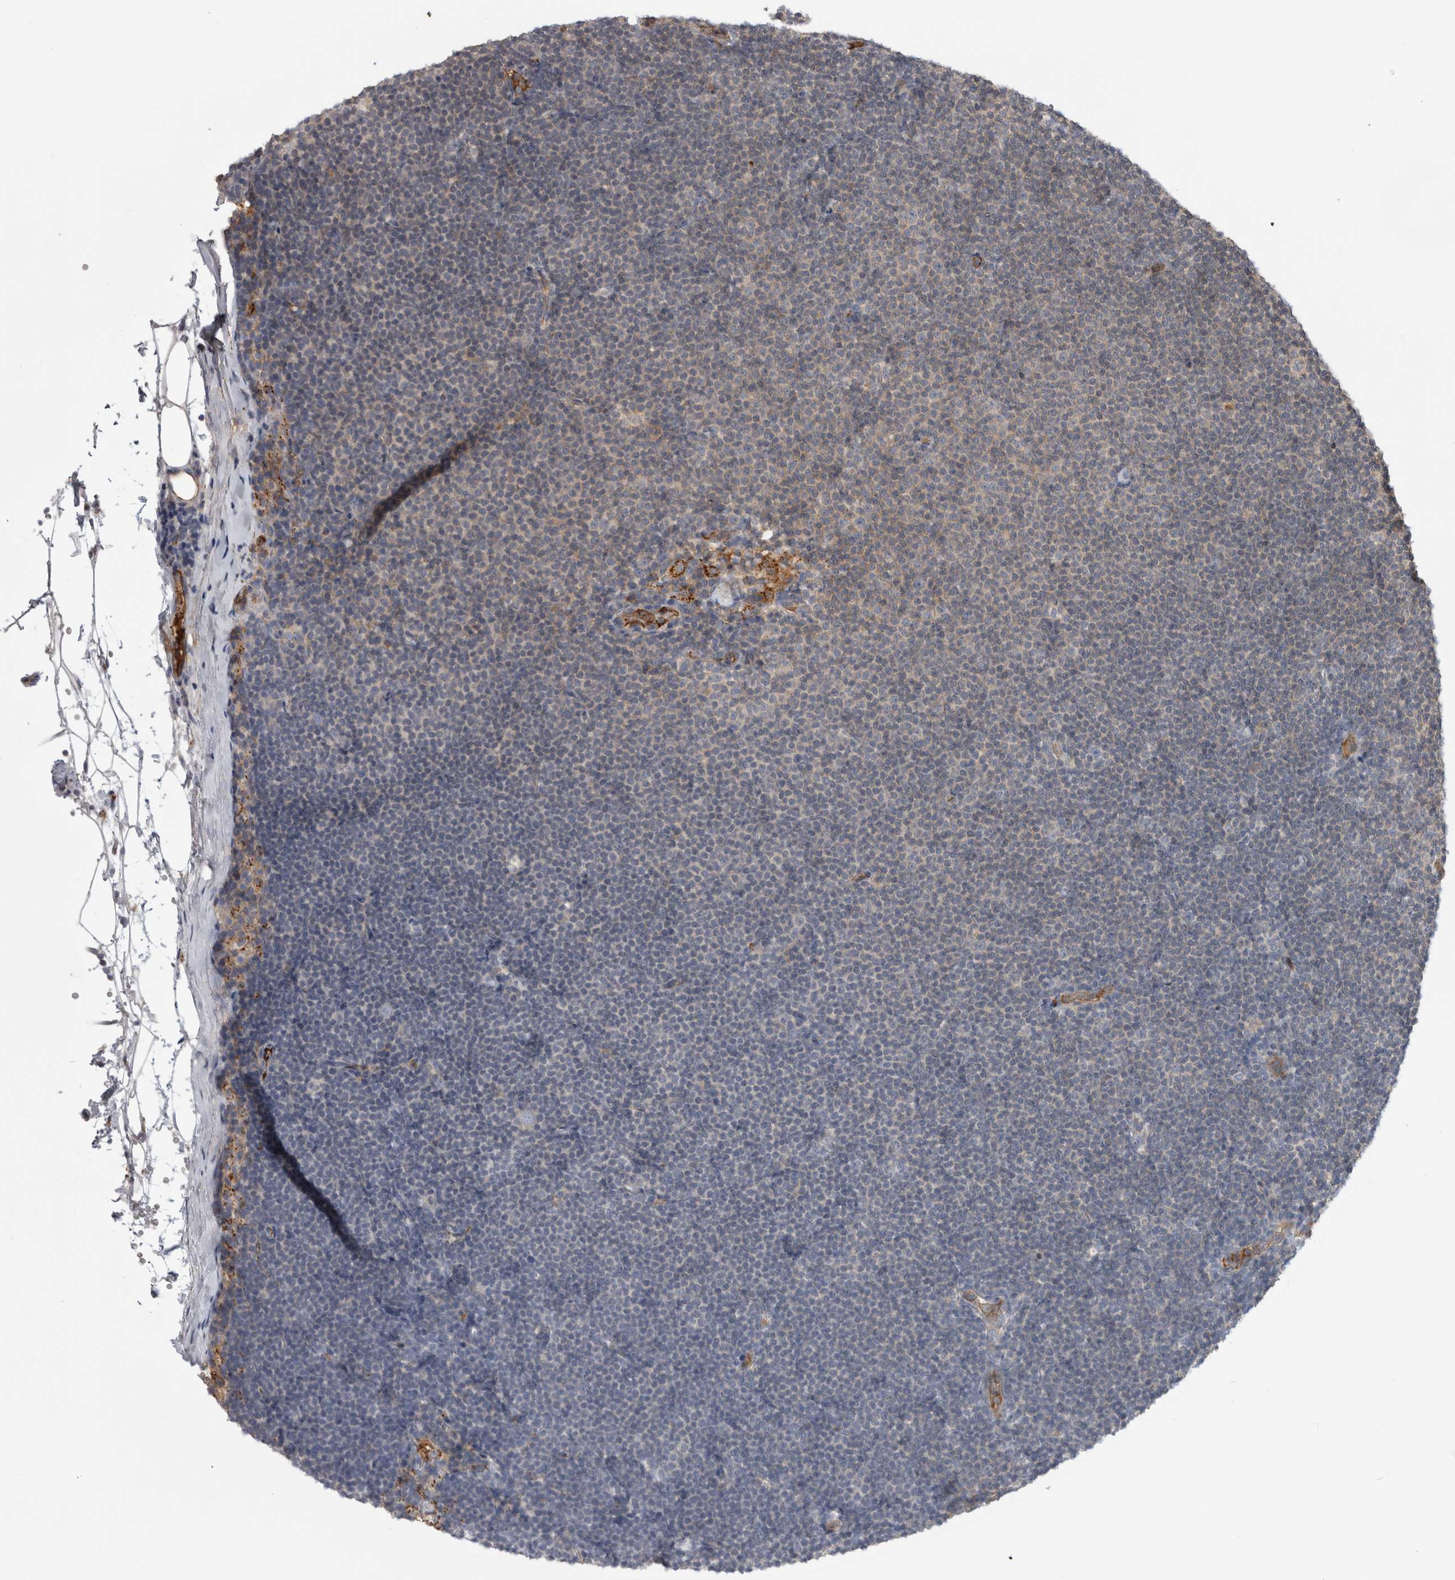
{"staining": {"intensity": "negative", "quantity": "none", "location": "none"}, "tissue": "lymphoma", "cell_type": "Tumor cells", "image_type": "cancer", "snomed": [{"axis": "morphology", "description": "Malignant lymphoma, non-Hodgkin's type, Low grade"}, {"axis": "topography", "description": "Lymph node"}], "caption": "Histopathology image shows no significant protein staining in tumor cells of low-grade malignant lymphoma, non-Hodgkin's type. (DAB immunohistochemistry visualized using brightfield microscopy, high magnification).", "gene": "TBCE", "patient": {"sex": "female", "age": 53}}